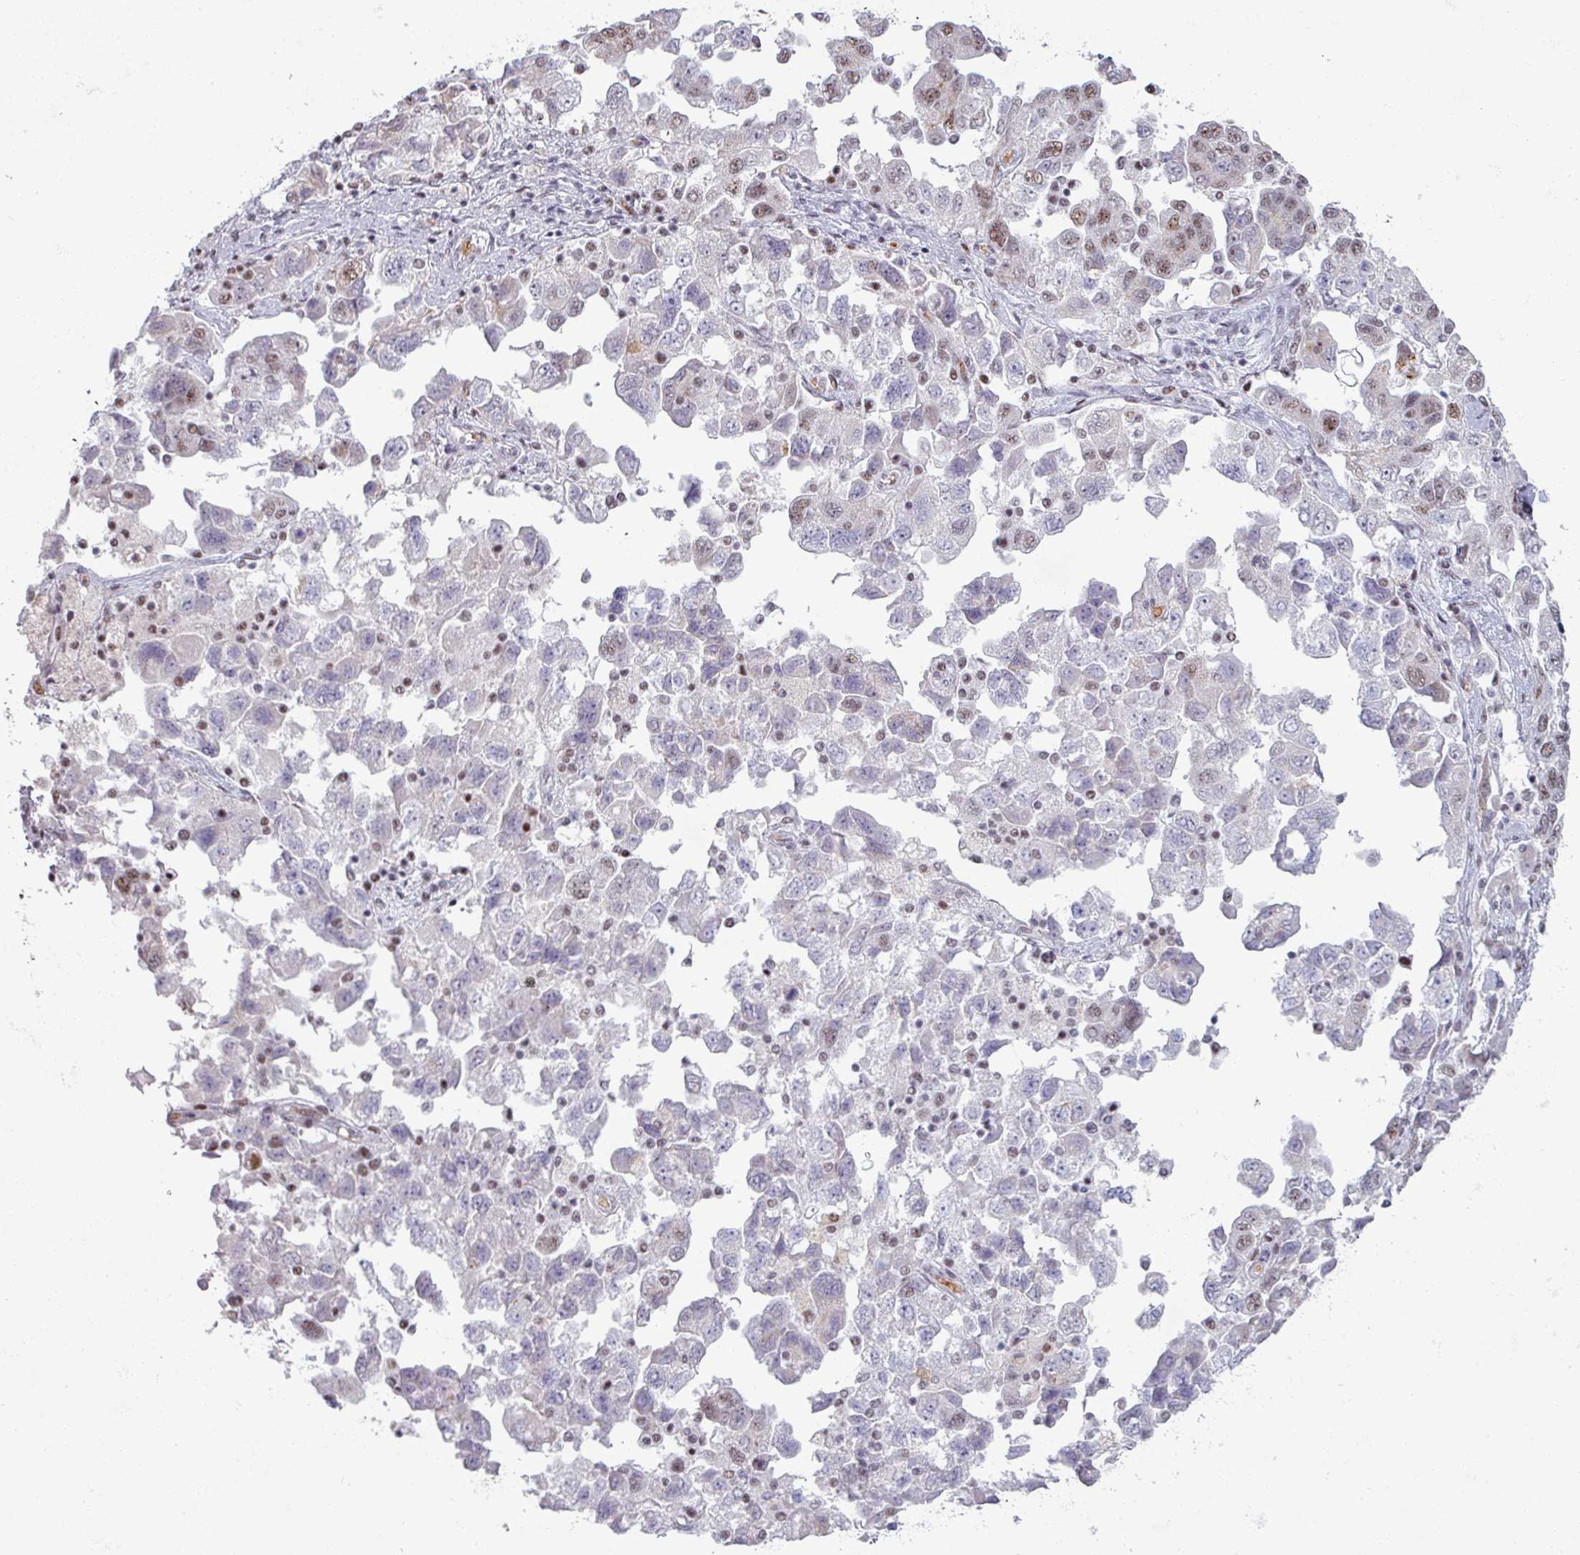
{"staining": {"intensity": "weak", "quantity": "25%-75%", "location": "nuclear"}, "tissue": "ovarian cancer", "cell_type": "Tumor cells", "image_type": "cancer", "snomed": [{"axis": "morphology", "description": "Carcinoma, NOS"}, {"axis": "morphology", "description": "Cystadenocarcinoma, serous, NOS"}, {"axis": "topography", "description": "Ovary"}], "caption": "Protein expression analysis of serous cystadenocarcinoma (ovarian) displays weak nuclear staining in about 25%-75% of tumor cells.", "gene": "NCOR1", "patient": {"sex": "female", "age": 69}}